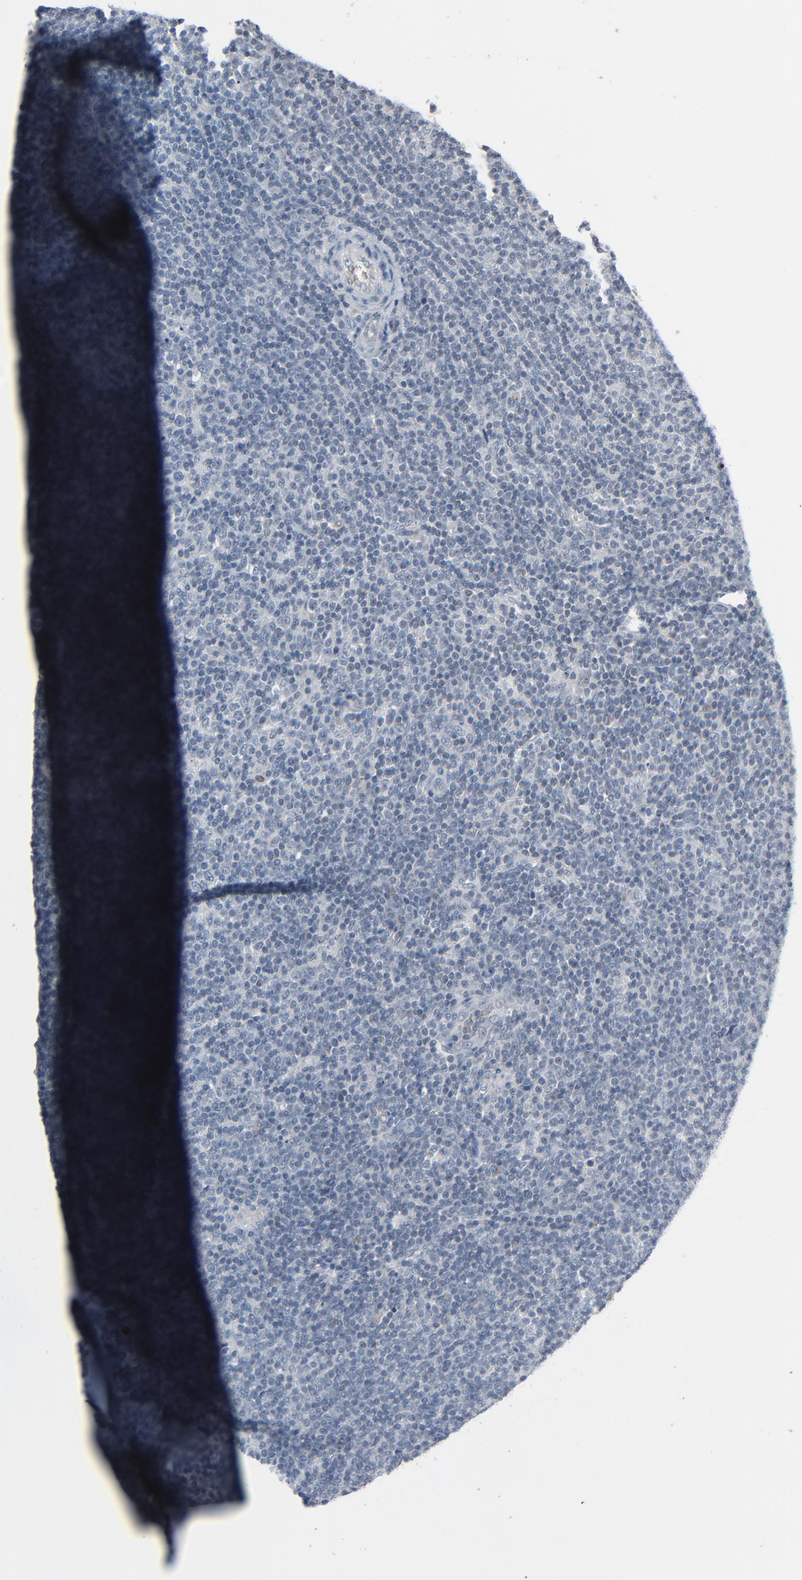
{"staining": {"intensity": "negative", "quantity": "none", "location": "none"}, "tissue": "lymphoma", "cell_type": "Tumor cells", "image_type": "cancer", "snomed": [{"axis": "morphology", "description": "Malignant lymphoma, non-Hodgkin's type, Low grade"}, {"axis": "topography", "description": "Lymph node"}], "caption": "IHC photomicrograph of low-grade malignant lymphoma, non-Hodgkin's type stained for a protein (brown), which exhibits no expression in tumor cells. (DAB IHC, high magnification).", "gene": "SAGE1", "patient": {"sex": "male", "age": 70}}